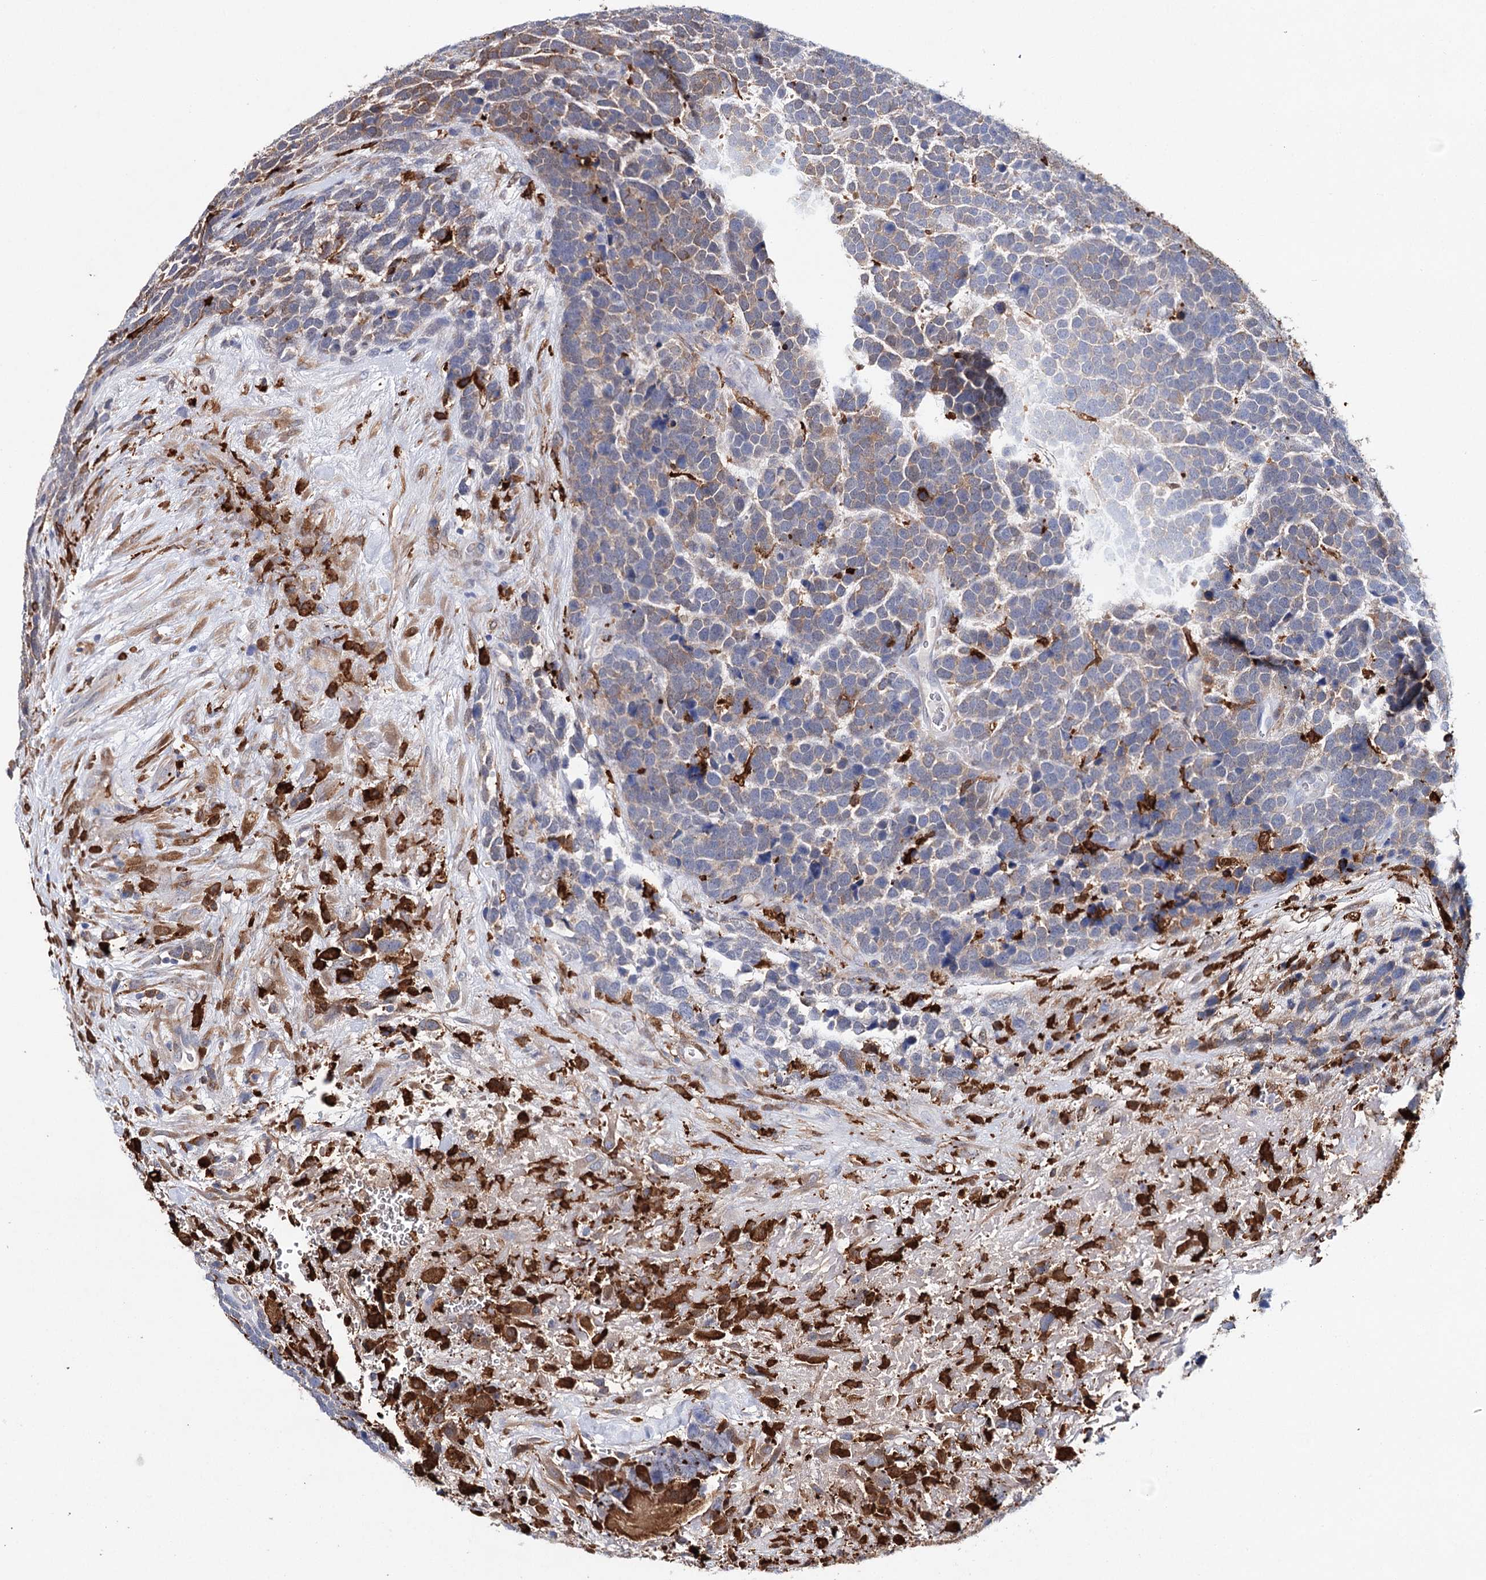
{"staining": {"intensity": "moderate", "quantity": "25%-75%", "location": "cytoplasmic/membranous"}, "tissue": "urothelial cancer", "cell_type": "Tumor cells", "image_type": "cancer", "snomed": [{"axis": "morphology", "description": "Urothelial carcinoma, High grade"}, {"axis": "topography", "description": "Urinary bladder"}], "caption": "Moderate cytoplasmic/membranous protein expression is seen in approximately 25%-75% of tumor cells in high-grade urothelial carcinoma. Ihc stains the protein in brown and the nuclei are stained blue.", "gene": "CFAP46", "patient": {"sex": "female", "age": 82}}